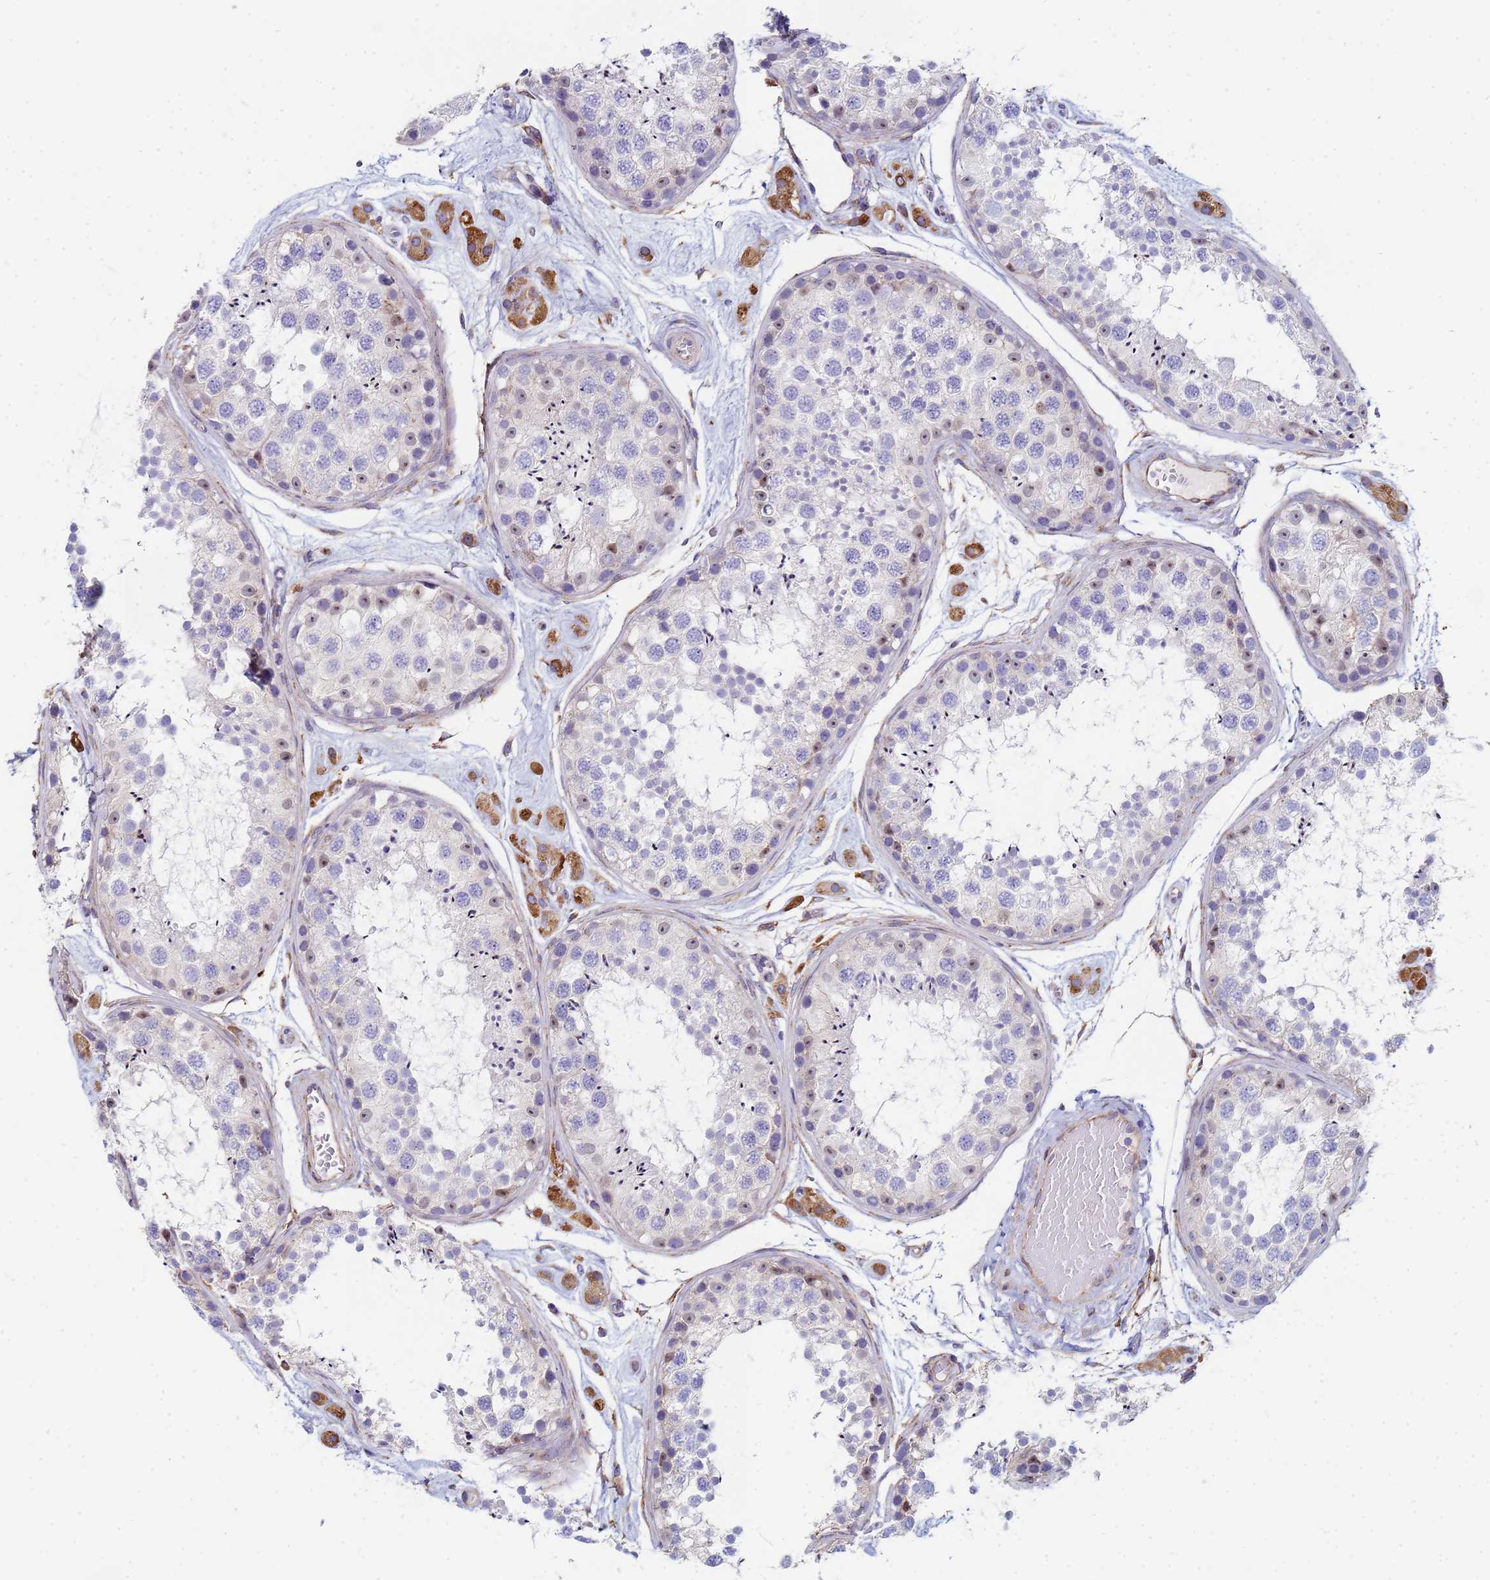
{"staining": {"intensity": "weak", "quantity": "<25%", "location": "nuclear"}, "tissue": "testis", "cell_type": "Cells in seminiferous ducts", "image_type": "normal", "snomed": [{"axis": "morphology", "description": "Normal tissue, NOS"}, {"axis": "topography", "description": "Testis"}], "caption": "DAB (3,3'-diaminobenzidine) immunohistochemical staining of benign human testis exhibits no significant positivity in cells in seminiferous ducts.", "gene": "GDAP2", "patient": {"sex": "male", "age": 25}}